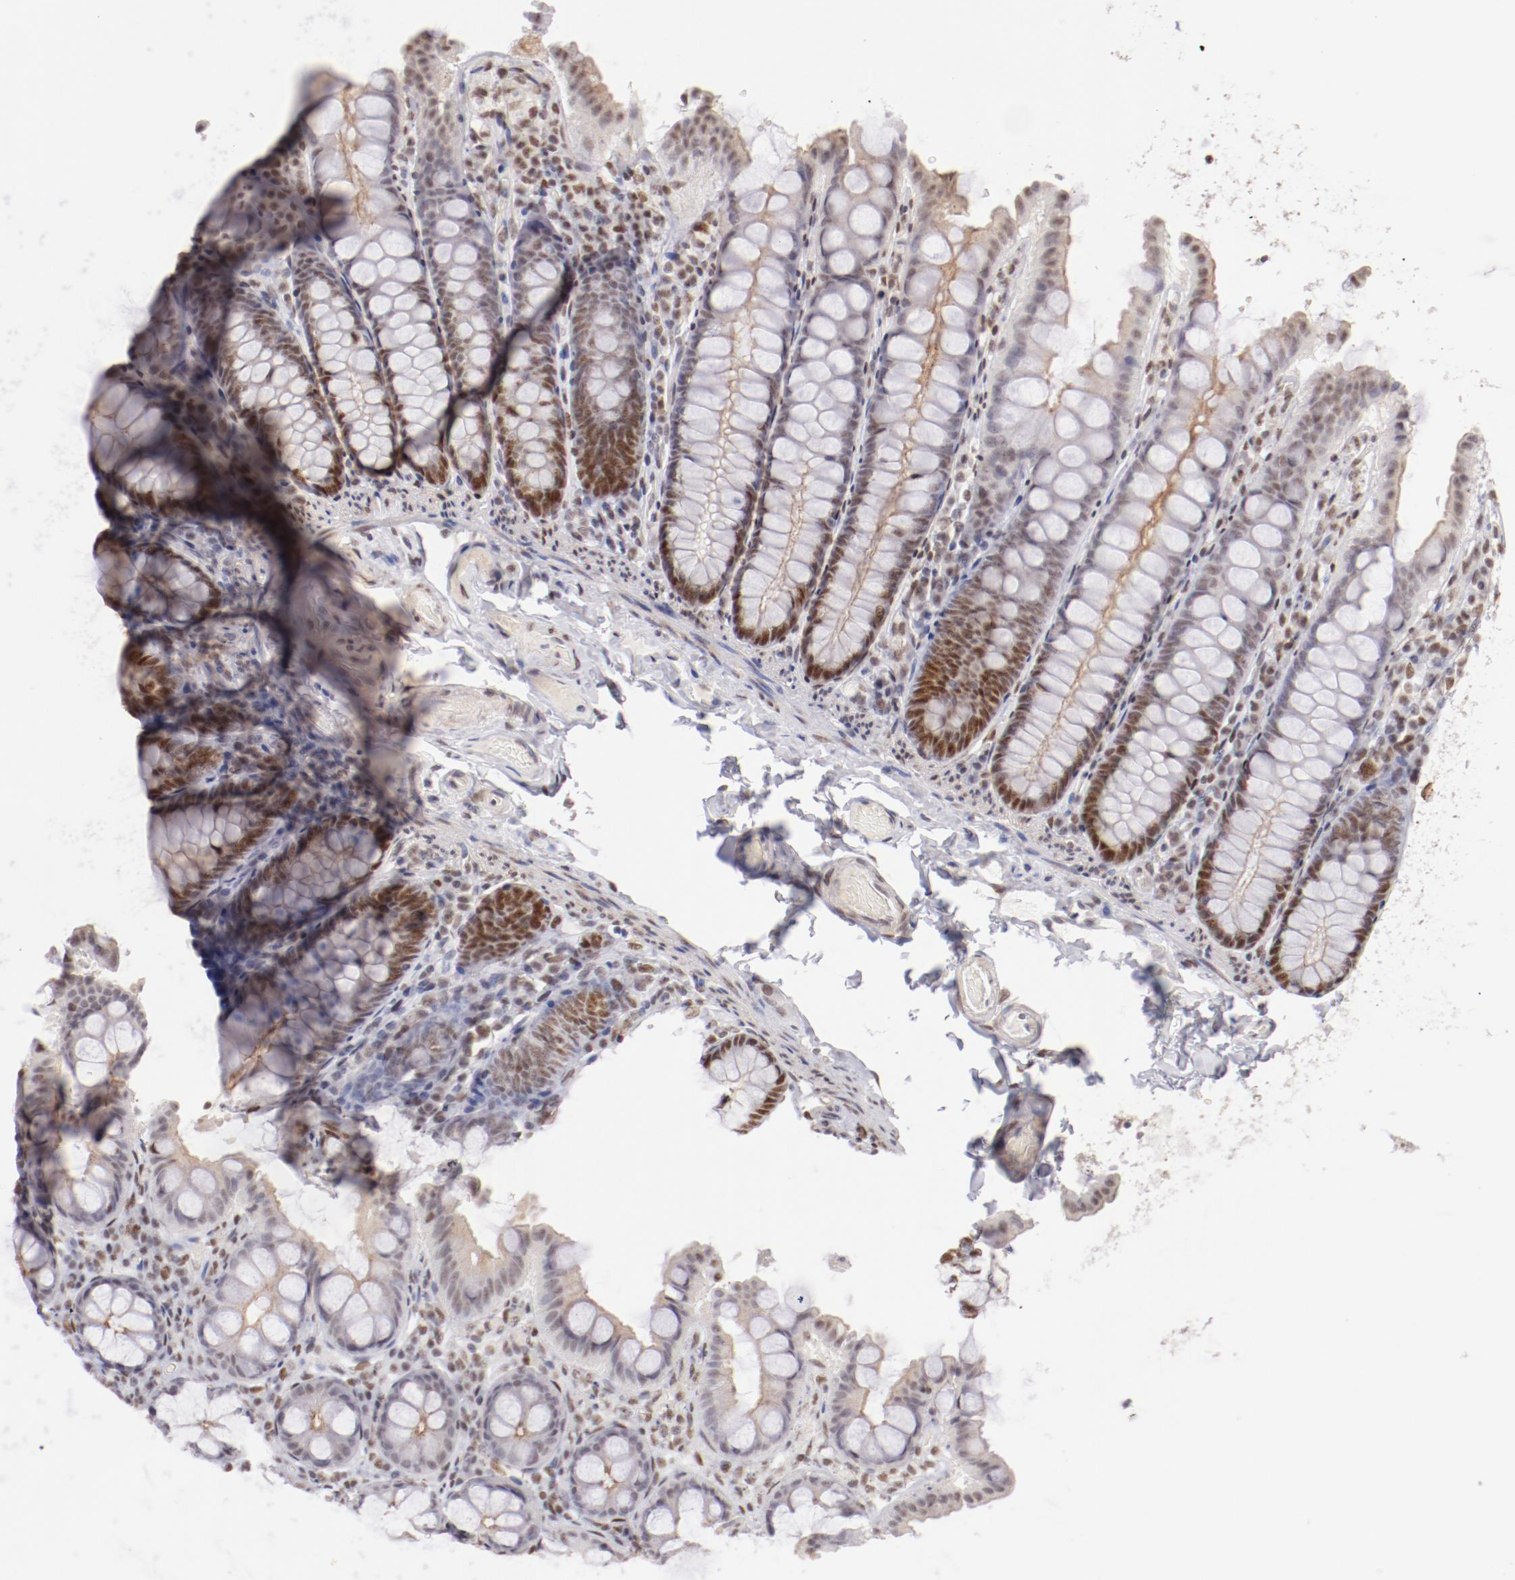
{"staining": {"intensity": "weak", "quantity": ">75%", "location": "nuclear"}, "tissue": "colon", "cell_type": "Endothelial cells", "image_type": "normal", "snomed": [{"axis": "morphology", "description": "Normal tissue, NOS"}, {"axis": "topography", "description": "Colon"}], "caption": "Endothelial cells reveal low levels of weak nuclear expression in about >75% of cells in benign colon. Nuclei are stained in blue.", "gene": "TFAP4", "patient": {"sex": "female", "age": 61}}